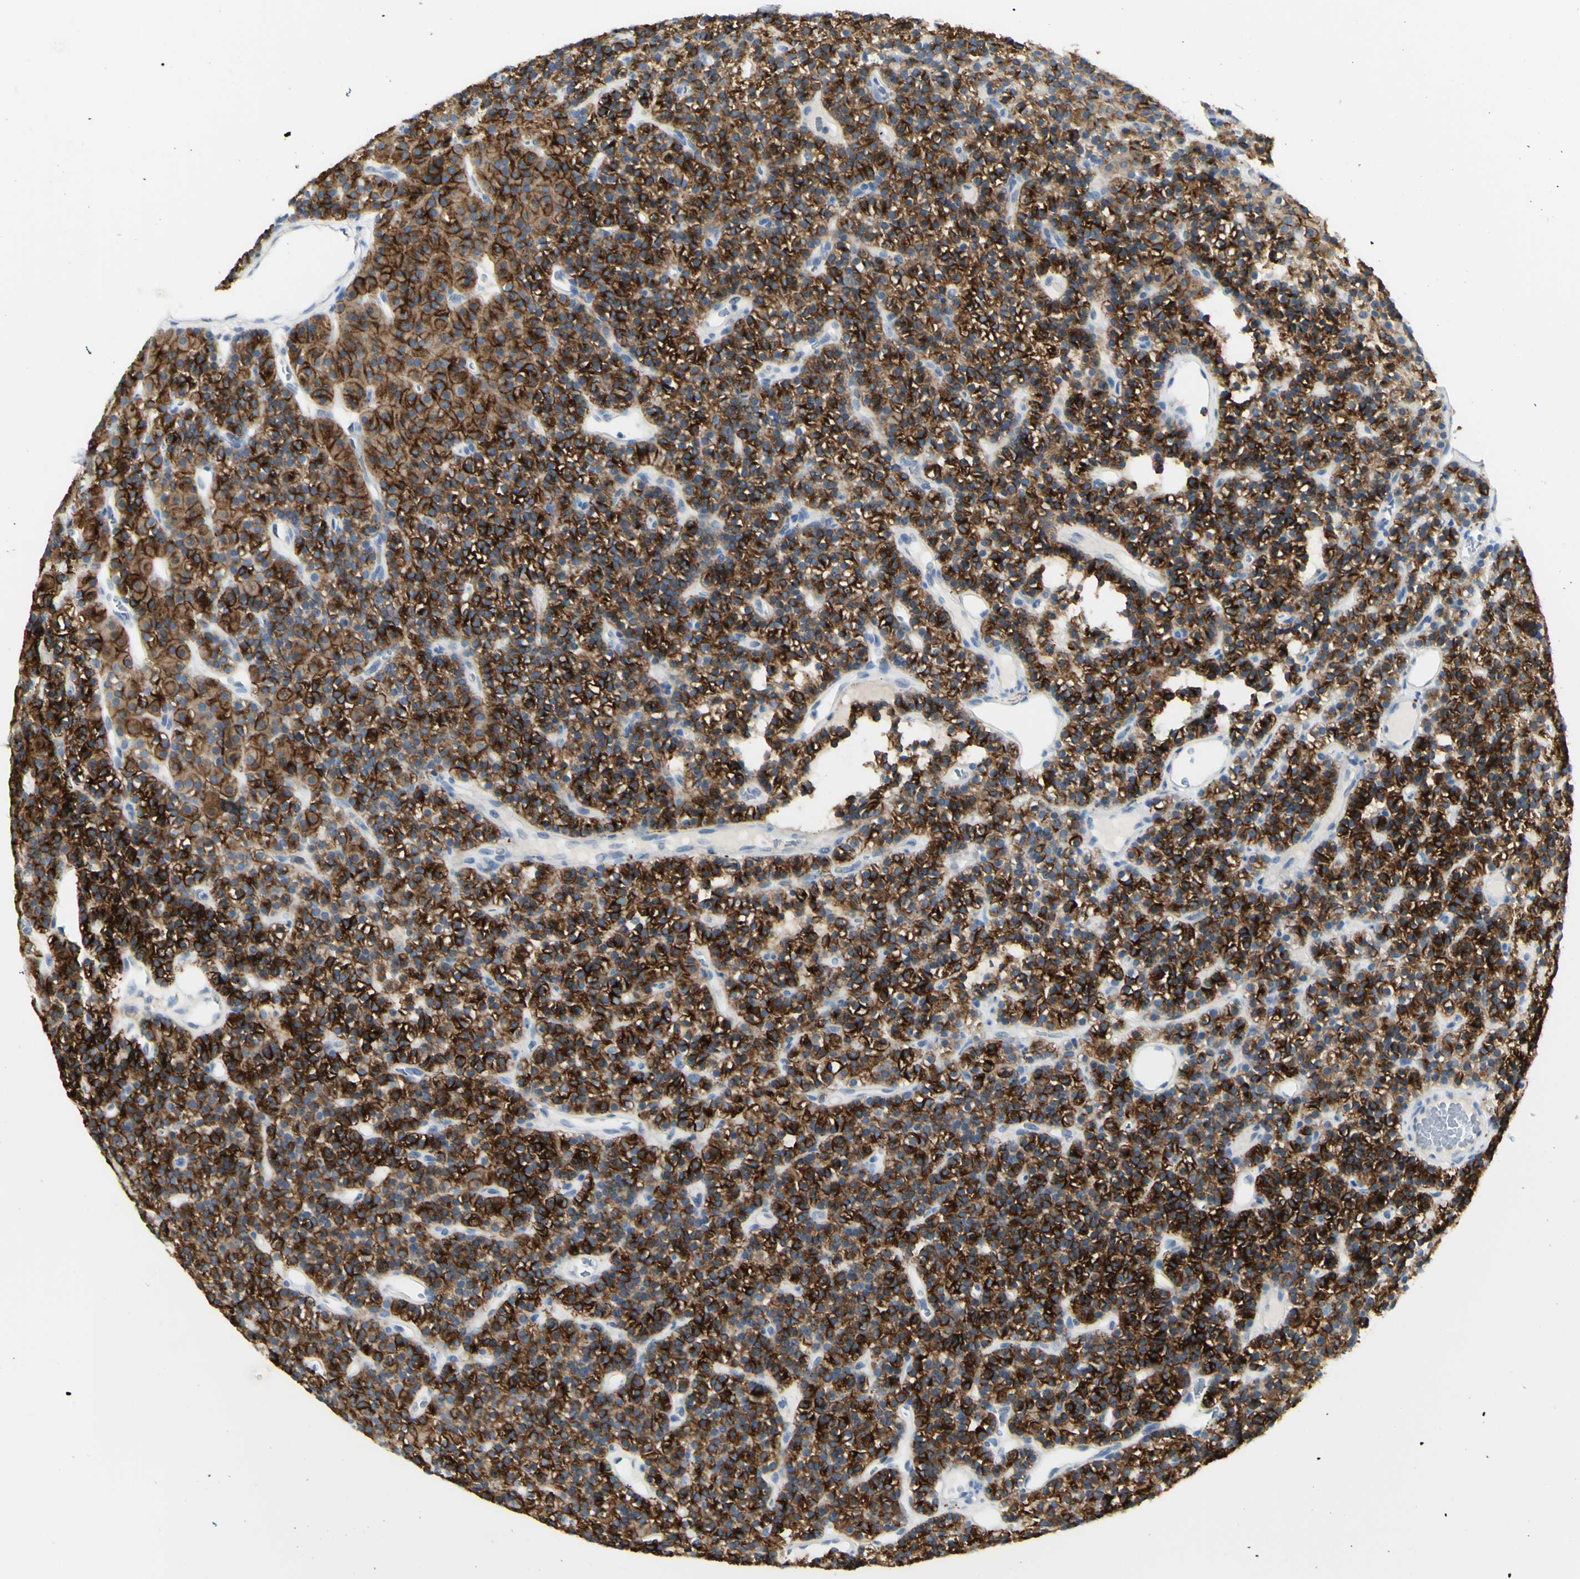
{"staining": {"intensity": "strong", "quantity": "25%-75%", "location": "cytoplasmic/membranous"}, "tissue": "parathyroid gland", "cell_type": "Glandular cells", "image_type": "normal", "snomed": [{"axis": "morphology", "description": "Normal tissue, NOS"}, {"axis": "morphology", "description": "Hyperplasia, NOS"}, {"axis": "topography", "description": "Parathyroid gland"}], "caption": "A photomicrograph showing strong cytoplasmic/membranous staining in about 25%-75% of glandular cells in normal parathyroid gland, as visualized by brown immunohistochemical staining.", "gene": "TSPAN1", "patient": {"sex": "male", "age": 44}}